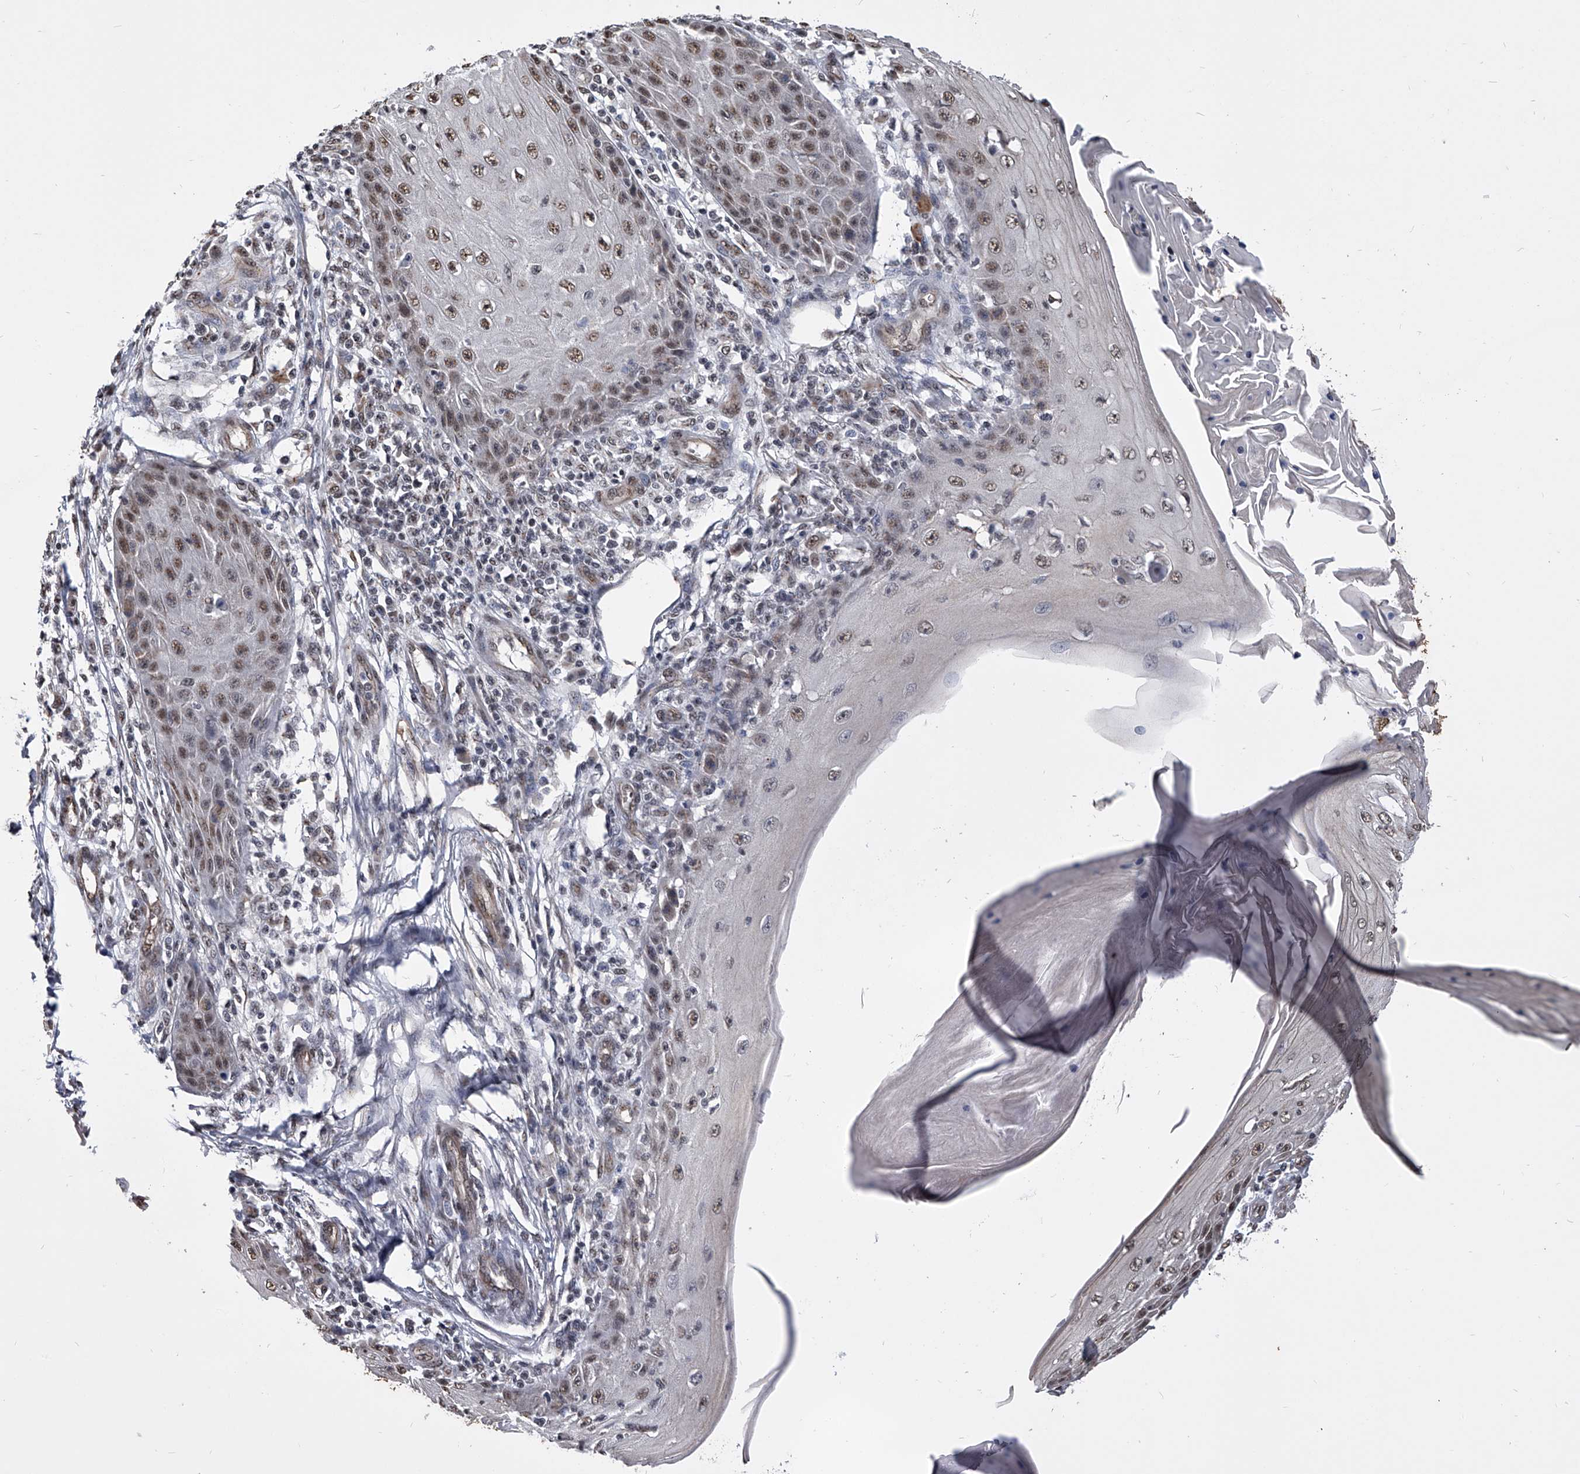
{"staining": {"intensity": "weak", "quantity": ">75%", "location": "nuclear"}, "tissue": "skin cancer", "cell_type": "Tumor cells", "image_type": "cancer", "snomed": [{"axis": "morphology", "description": "Squamous cell carcinoma, NOS"}, {"axis": "topography", "description": "Skin"}], "caption": "Tumor cells show low levels of weak nuclear positivity in approximately >75% of cells in skin squamous cell carcinoma. Immunohistochemistry (ihc) stains the protein of interest in brown and the nuclei are stained blue.", "gene": "ZNF76", "patient": {"sex": "female", "age": 73}}